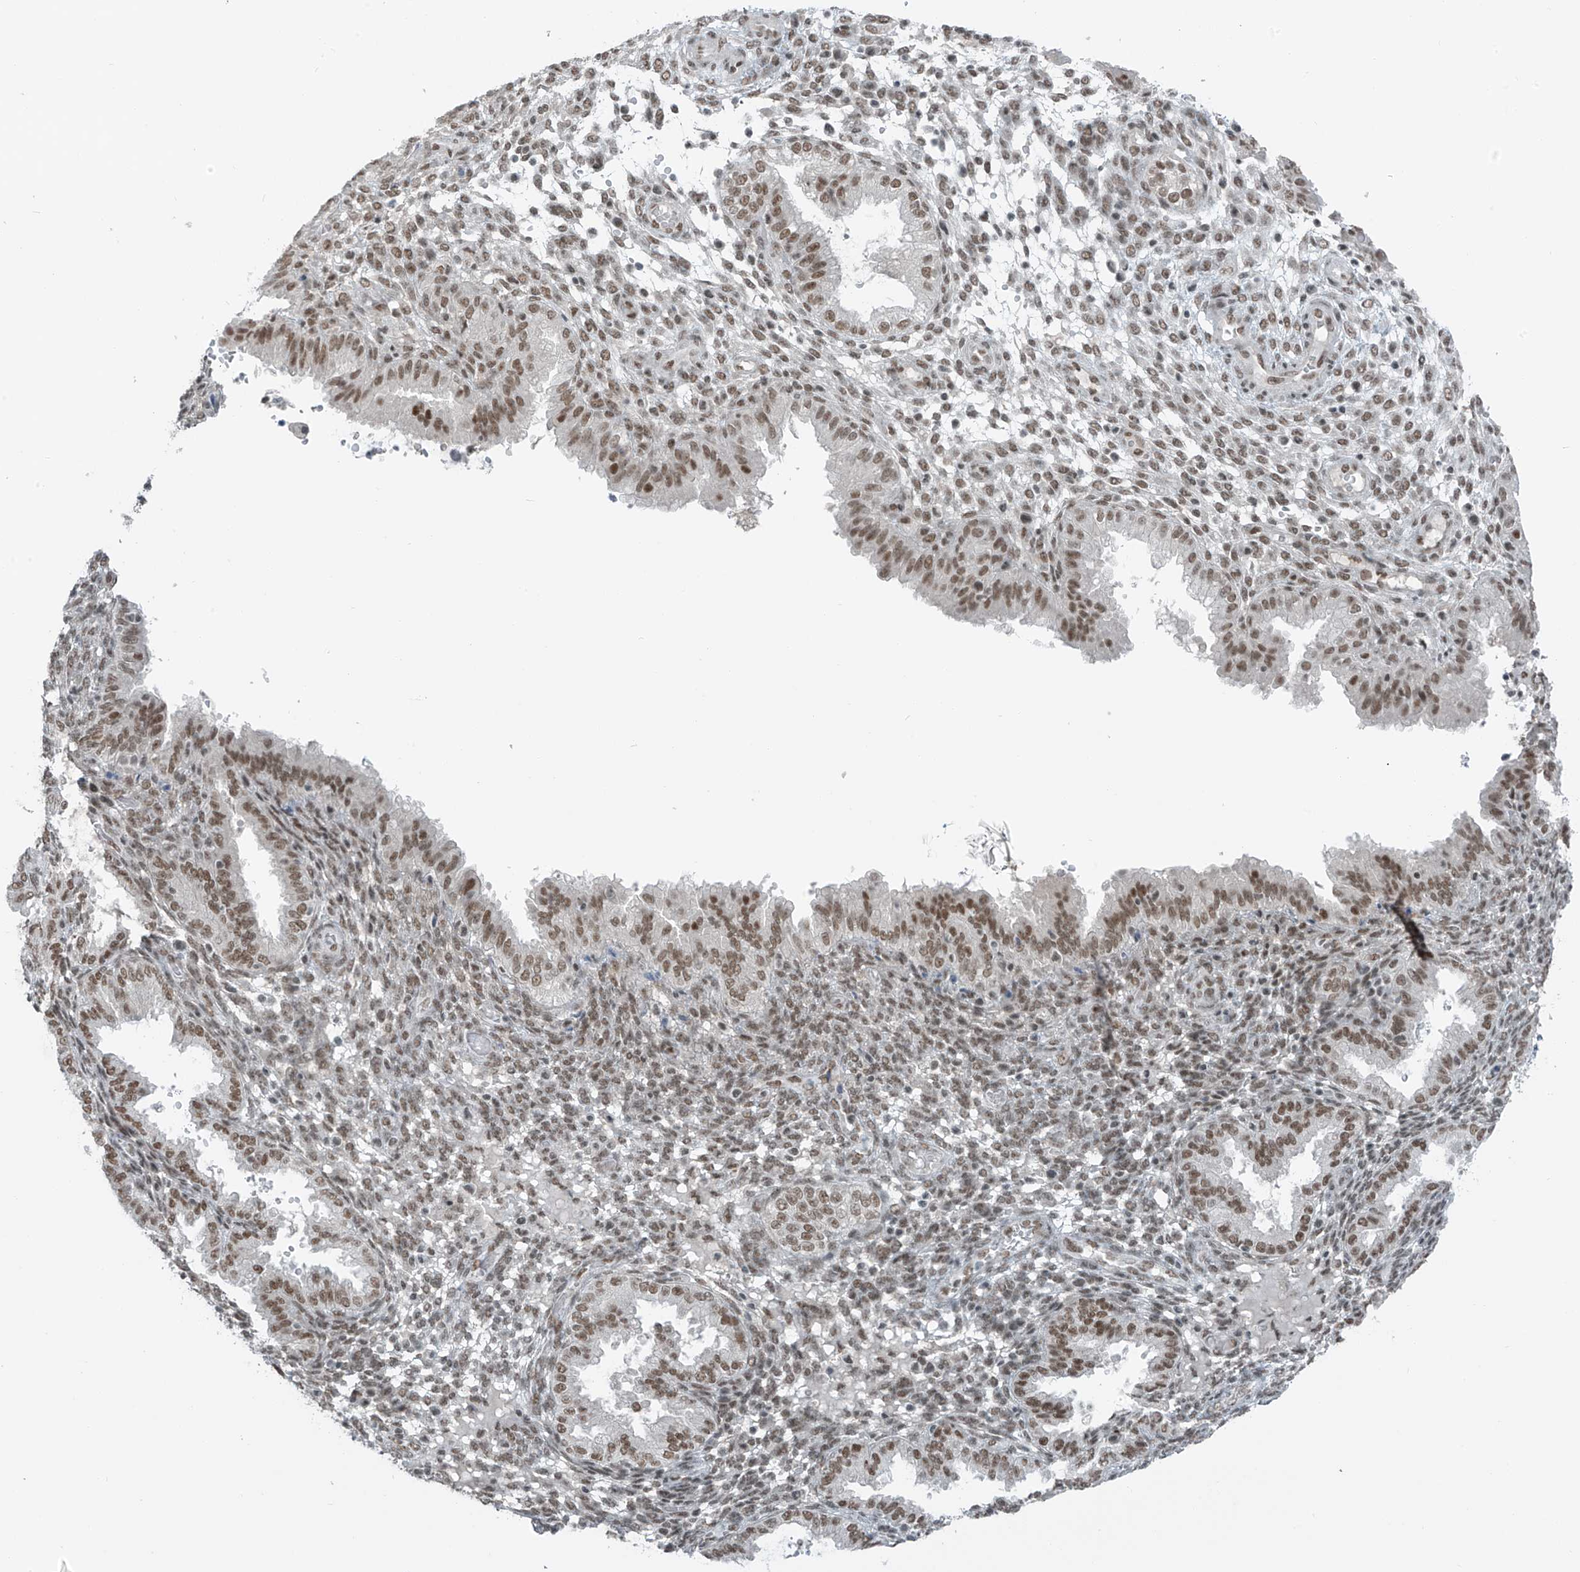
{"staining": {"intensity": "negative", "quantity": "none", "location": "none"}, "tissue": "endometrium", "cell_type": "Cells in endometrial stroma", "image_type": "normal", "snomed": [{"axis": "morphology", "description": "Normal tissue, NOS"}, {"axis": "topography", "description": "Endometrium"}], "caption": "Immunohistochemical staining of unremarkable endometrium demonstrates no significant staining in cells in endometrial stroma. The staining is performed using DAB (3,3'-diaminobenzidine) brown chromogen with nuclei counter-stained in using hematoxylin.", "gene": "WRNIP1", "patient": {"sex": "female", "age": 33}}